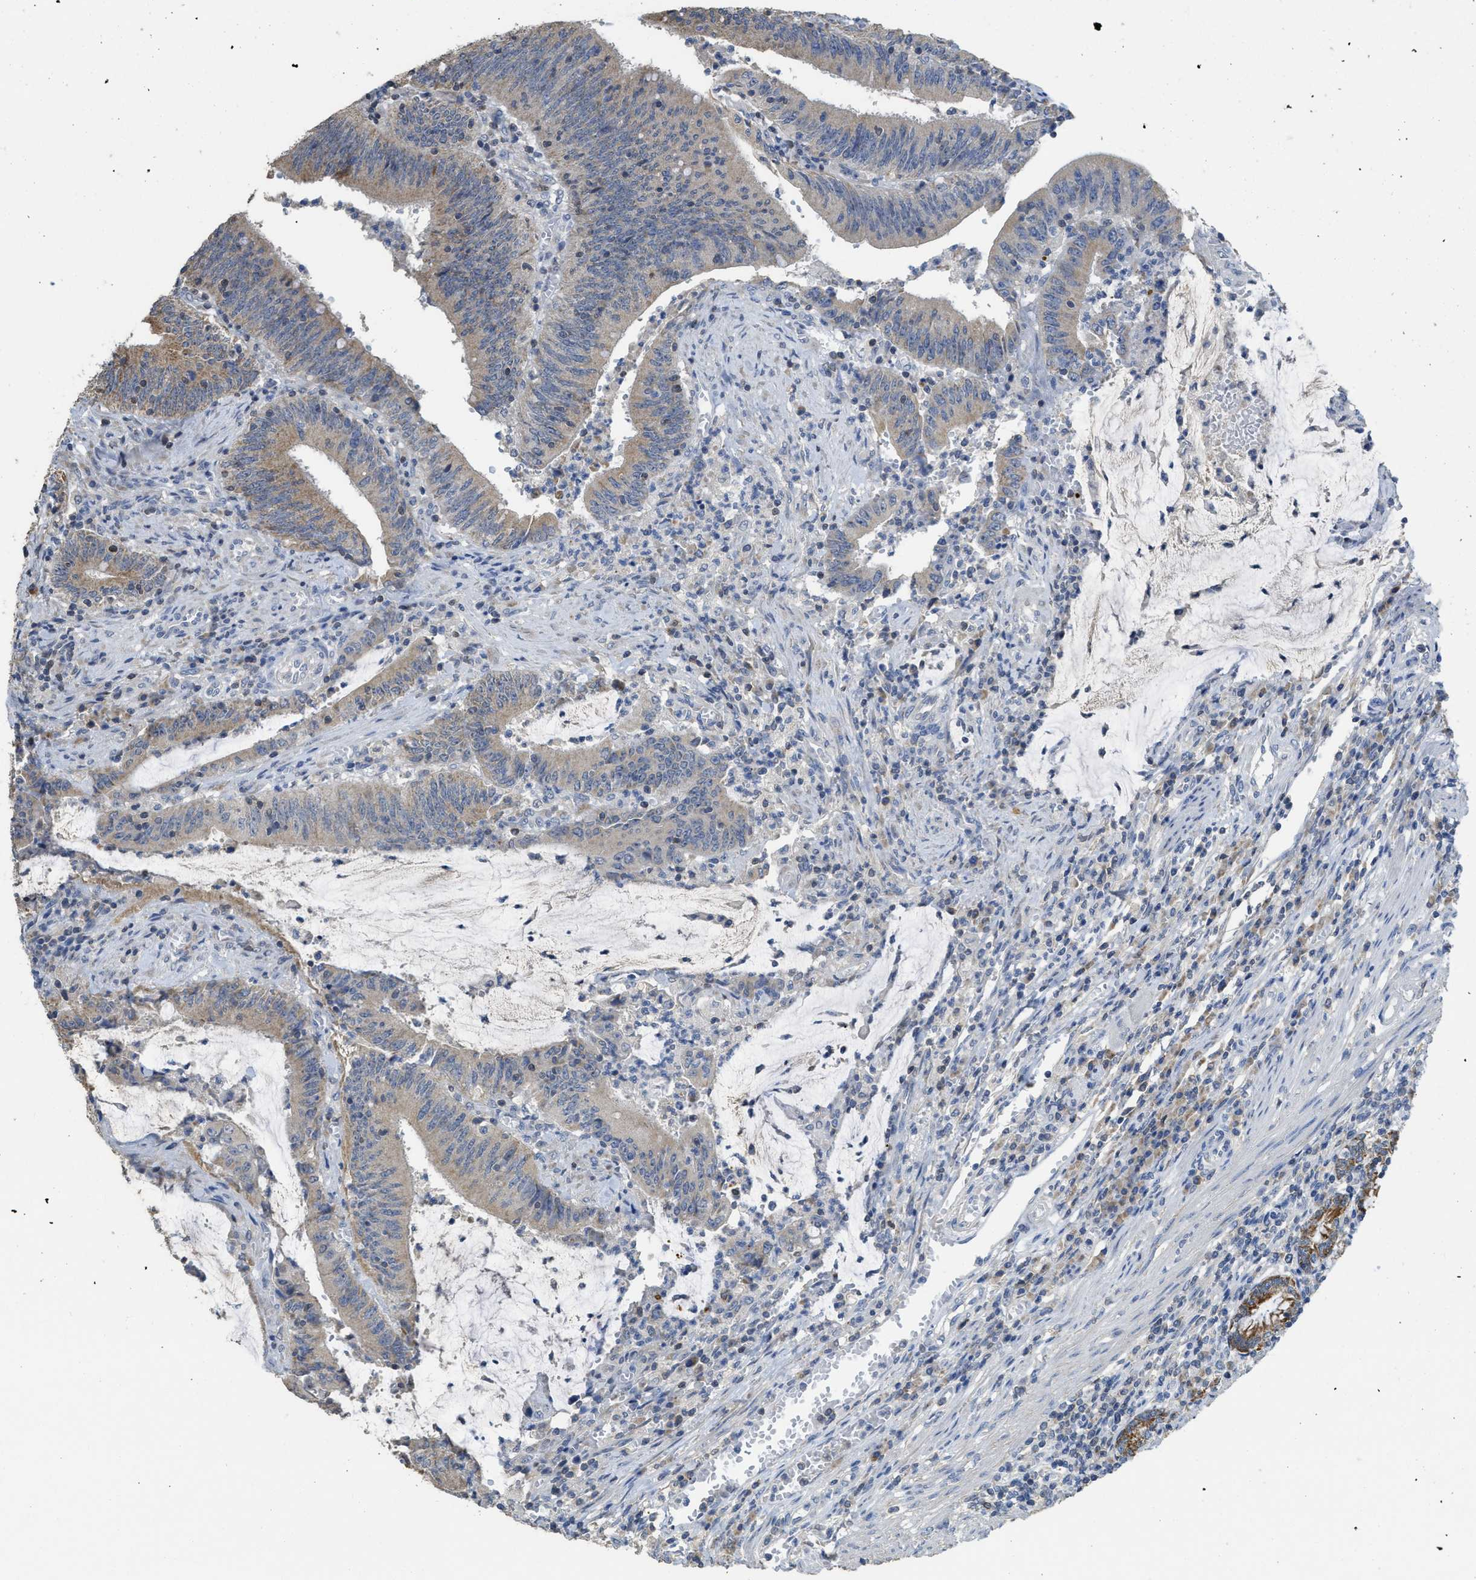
{"staining": {"intensity": "moderate", "quantity": ">75%", "location": "cytoplasmic/membranous"}, "tissue": "colorectal cancer", "cell_type": "Tumor cells", "image_type": "cancer", "snomed": [{"axis": "morphology", "description": "Normal tissue, NOS"}, {"axis": "morphology", "description": "Adenocarcinoma, NOS"}, {"axis": "topography", "description": "Rectum"}], "caption": "DAB immunohistochemical staining of colorectal cancer exhibits moderate cytoplasmic/membranous protein staining in approximately >75% of tumor cells. (DAB IHC, brown staining for protein, blue staining for nuclei).", "gene": "SFXN2", "patient": {"sex": "female", "age": 66}}